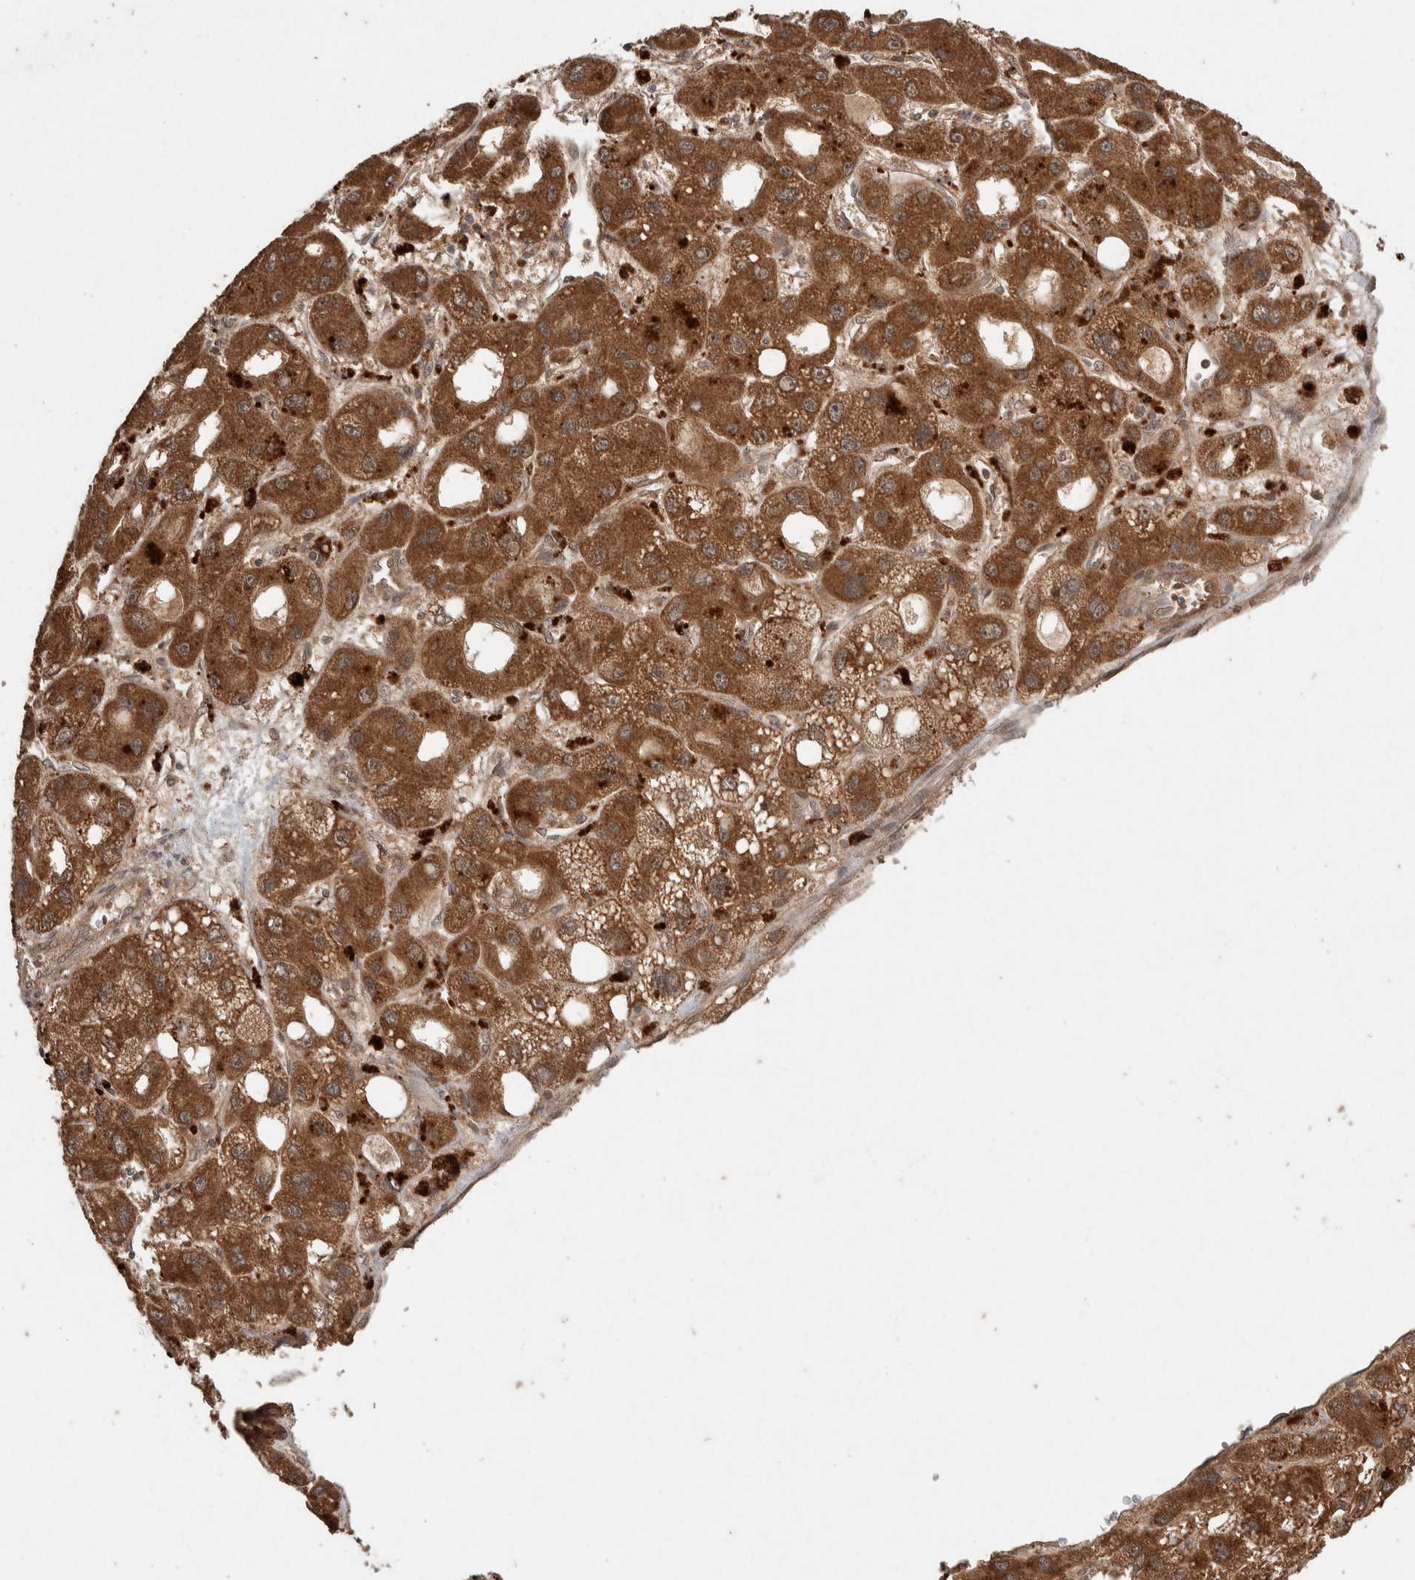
{"staining": {"intensity": "moderate", "quantity": ">75%", "location": "cytoplasmic/membranous"}, "tissue": "liver cancer", "cell_type": "Tumor cells", "image_type": "cancer", "snomed": [{"axis": "morphology", "description": "Carcinoma, Hepatocellular, NOS"}, {"axis": "topography", "description": "Liver"}], "caption": "Immunohistochemical staining of human hepatocellular carcinoma (liver) exhibits medium levels of moderate cytoplasmic/membranous expression in approximately >75% of tumor cells.", "gene": "KCNJ5", "patient": {"sex": "male", "age": 55}}